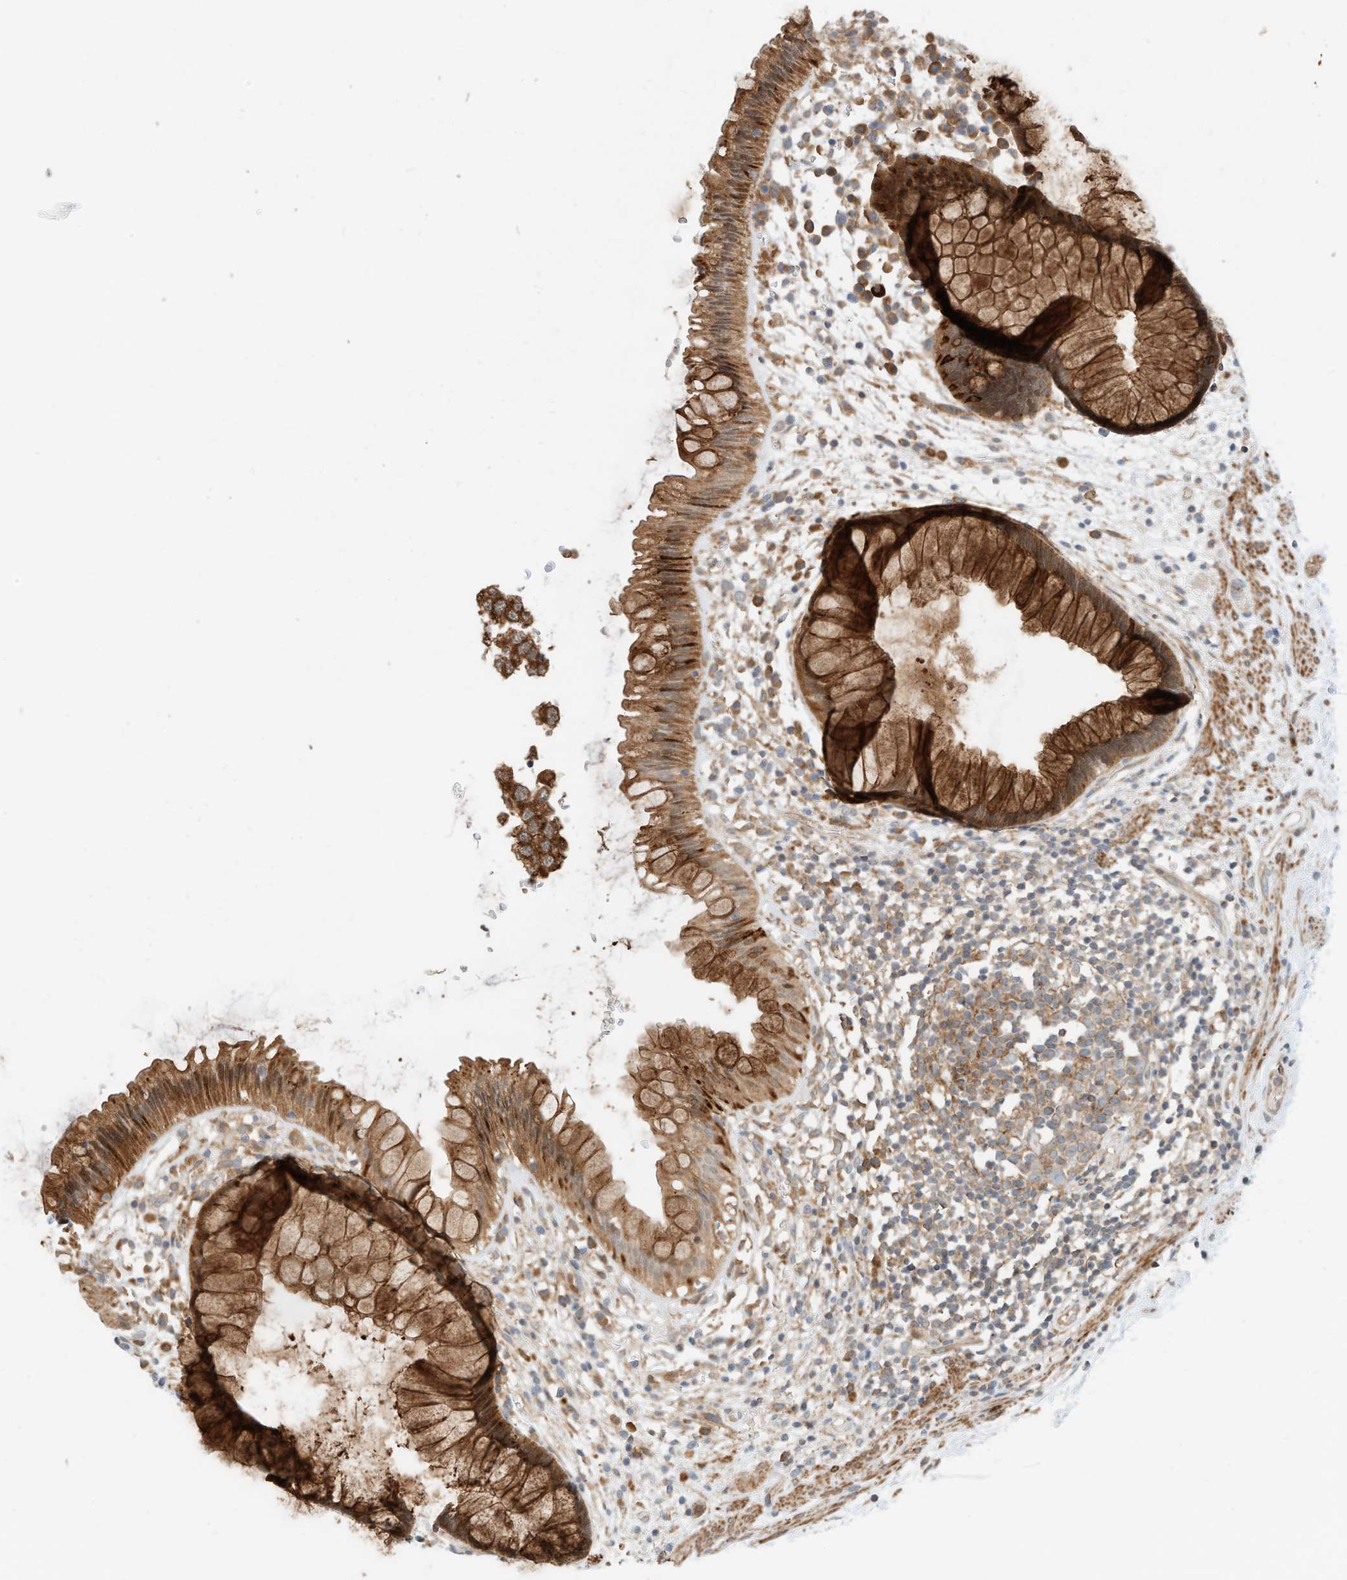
{"staining": {"intensity": "strong", "quantity": ">75%", "location": "cytoplasmic/membranous"}, "tissue": "rectum", "cell_type": "Glandular cells", "image_type": "normal", "snomed": [{"axis": "morphology", "description": "Normal tissue, NOS"}, {"axis": "topography", "description": "Rectum"}], "caption": "DAB (3,3'-diaminobenzidine) immunohistochemical staining of normal rectum reveals strong cytoplasmic/membranous protein expression in about >75% of glandular cells.", "gene": "CPAMD8", "patient": {"sex": "male", "age": 51}}